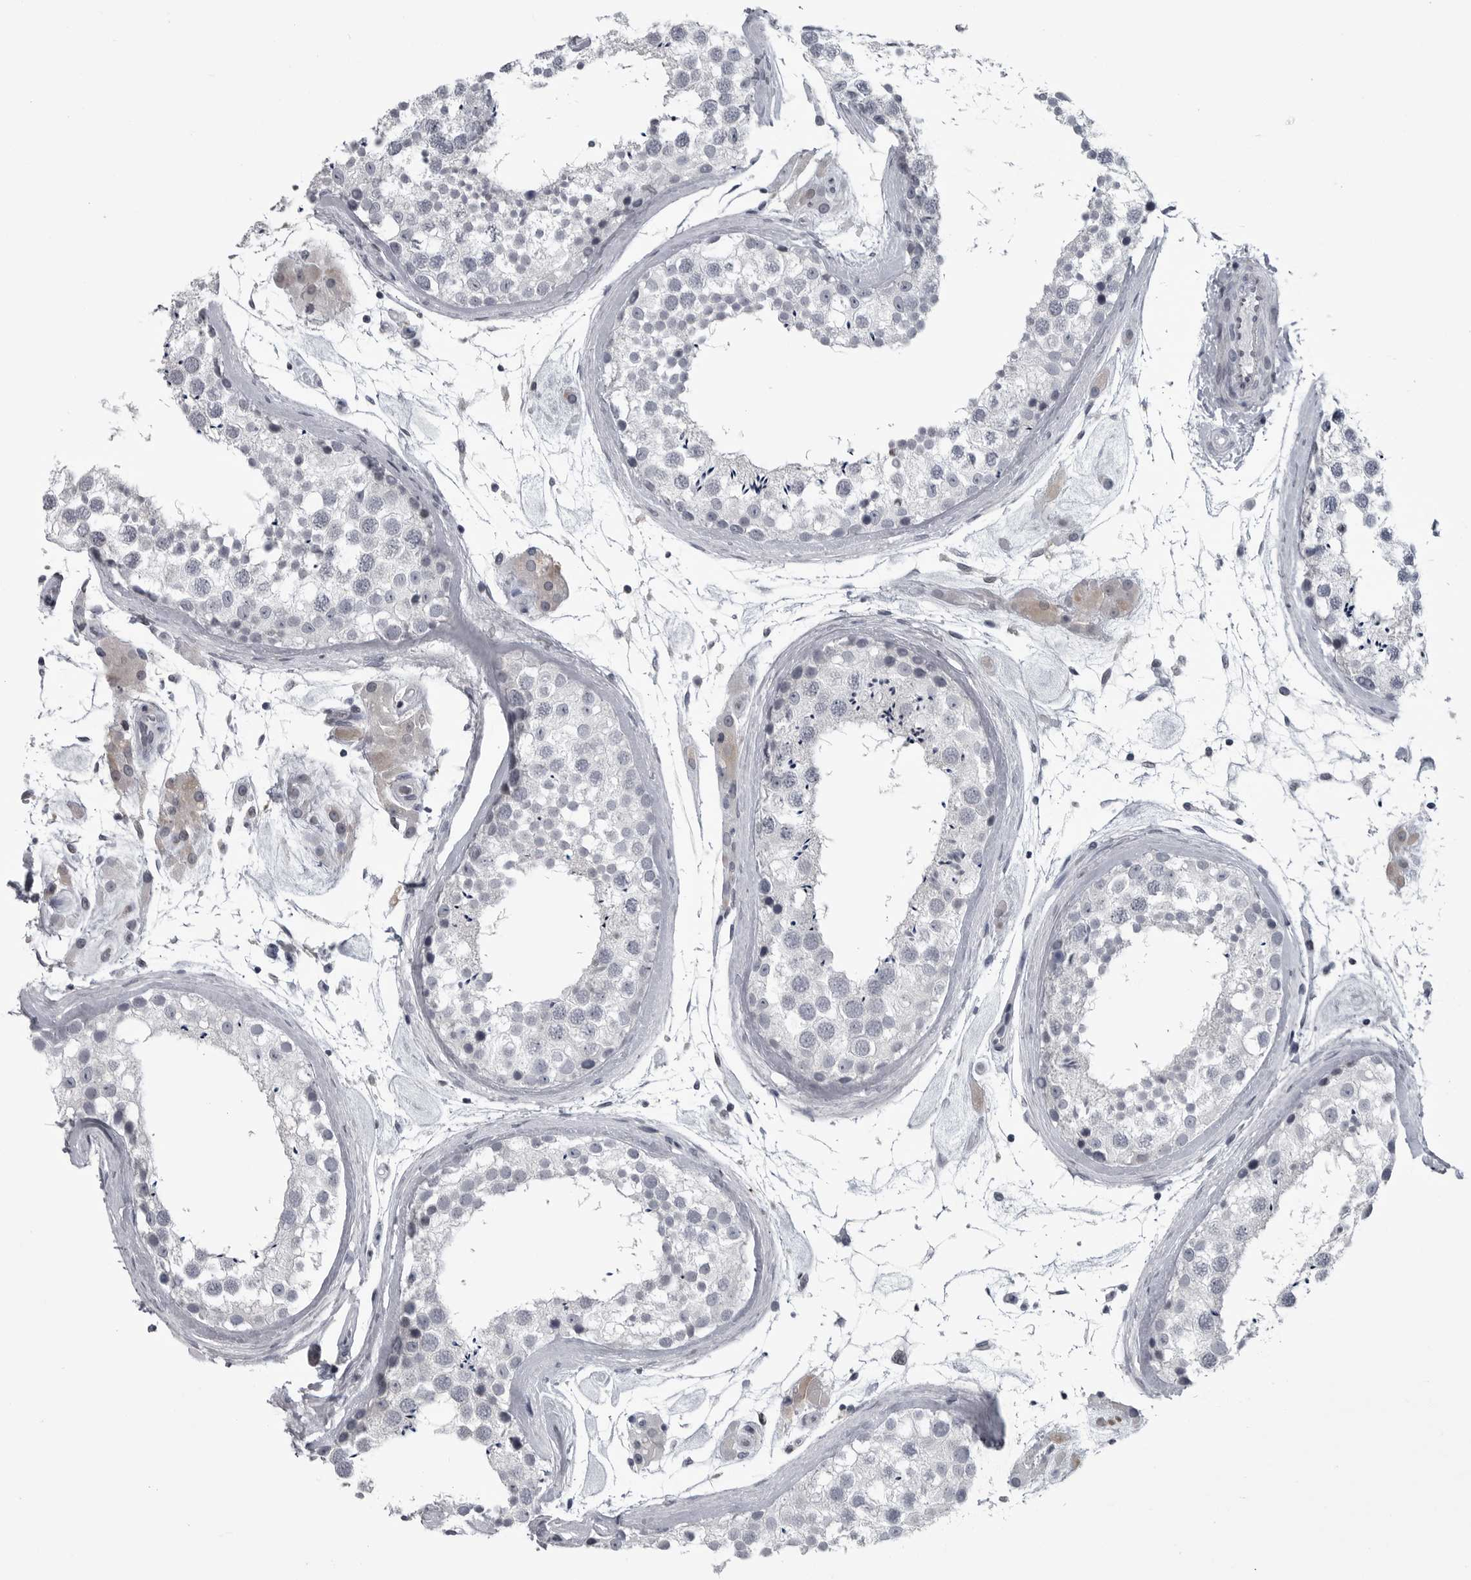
{"staining": {"intensity": "negative", "quantity": "none", "location": "none"}, "tissue": "testis", "cell_type": "Cells in seminiferous ducts", "image_type": "normal", "snomed": [{"axis": "morphology", "description": "Normal tissue, NOS"}, {"axis": "topography", "description": "Testis"}], "caption": "A micrograph of human testis is negative for staining in cells in seminiferous ducts.", "gene": "LYSMD1", "patient": {"sex": "male", "age": 46}}